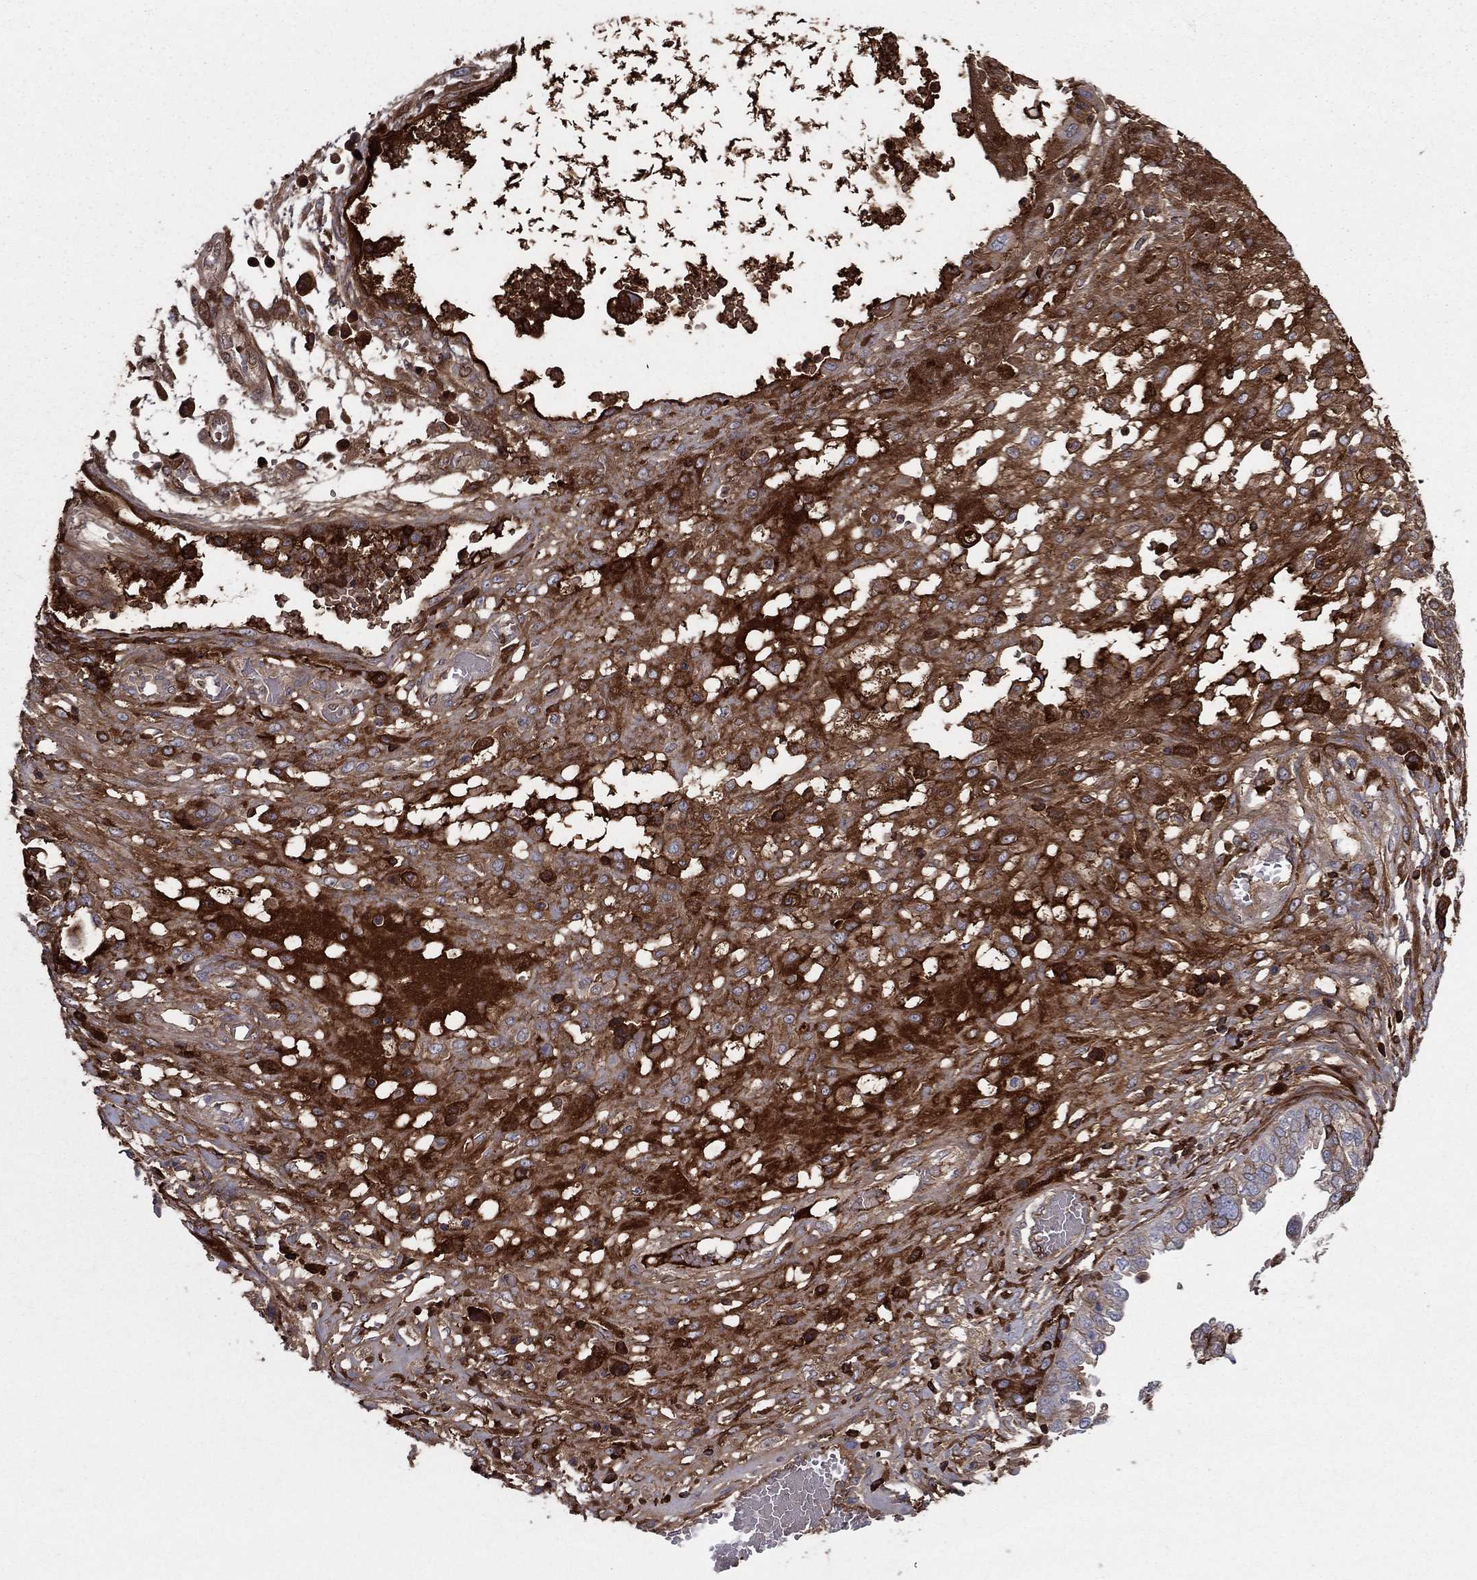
{"staining": {"intensity": "moderate", "quantity": "25%-75%", "location": "cytoplasmic/membranous"}, "tissue": "ovarian cancer", "cell_type": "Tumor cells", "image_type": "cancer", "snomed": [{"axis": "morphology", "description": "Cystadenocarcinoma, serous, NOS"}, {"axis": "topography", "description": "Ovary"}], "caption": "Ovarian serous cystadenocarcinoma stained with a protein marker shows moderate staining in tumor cells.", "gene": "HPX", "patient": {"sex": "female", "age": 67}}